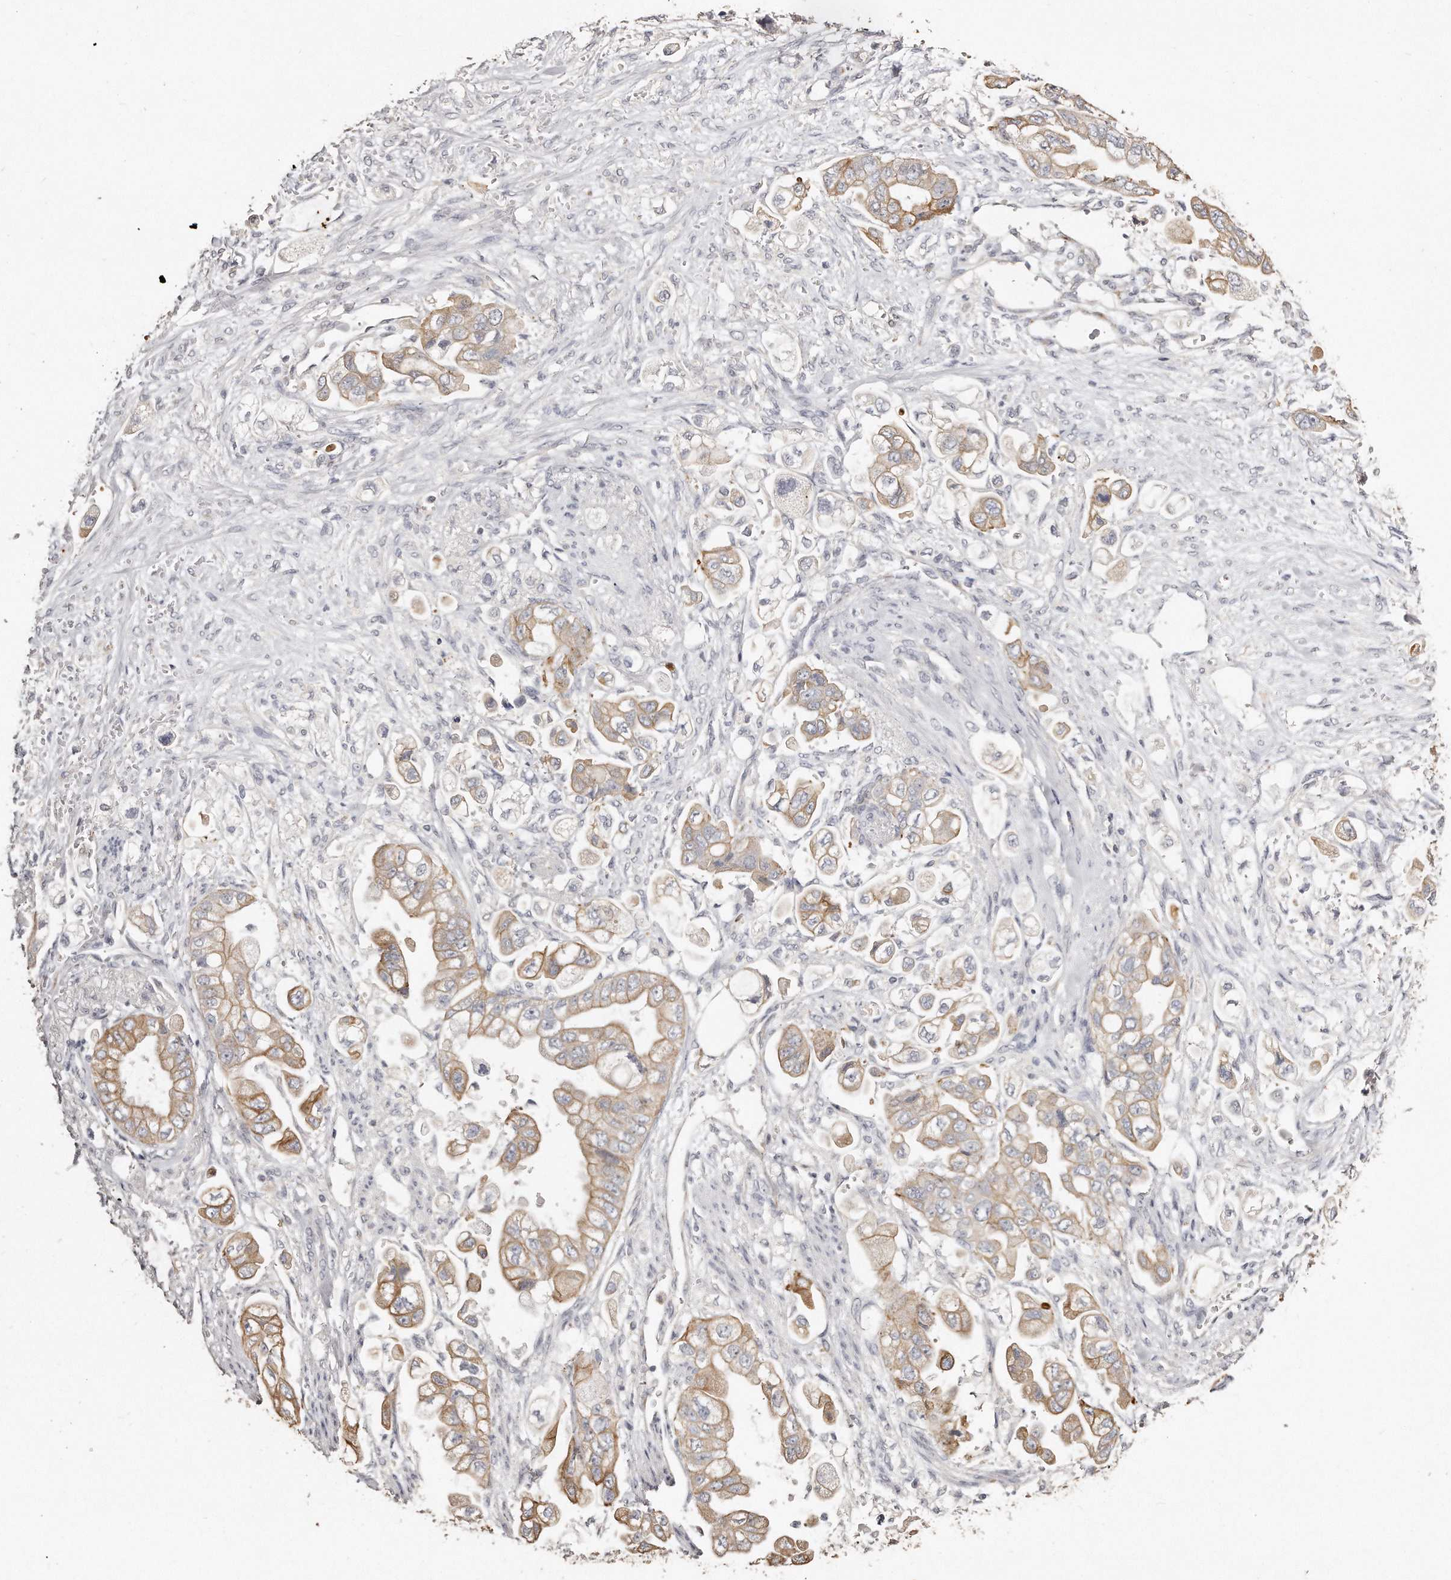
{"staining": {"intensity": "moderate", "quantity": ">75%", "location": "cytoplasmic/membranous"}, "tissue": "stomach cancer", "cell_type": "Tumor cells", "image_type": "cancer", "snomed": [{"axis": "morphology", "description": "Adenocarcinoma, NOS"}, {"axis": "topography", "description": "Stomach"}], "caption": "Adenocarcinoma (stomach) was stained to show a protein in brown. There is medium levels of moderate cytoplasmic/membranous staining in about >75% of tumor cells.", "gene": "ZYG11A", "patient": {"sex": "male", "age": 62}}